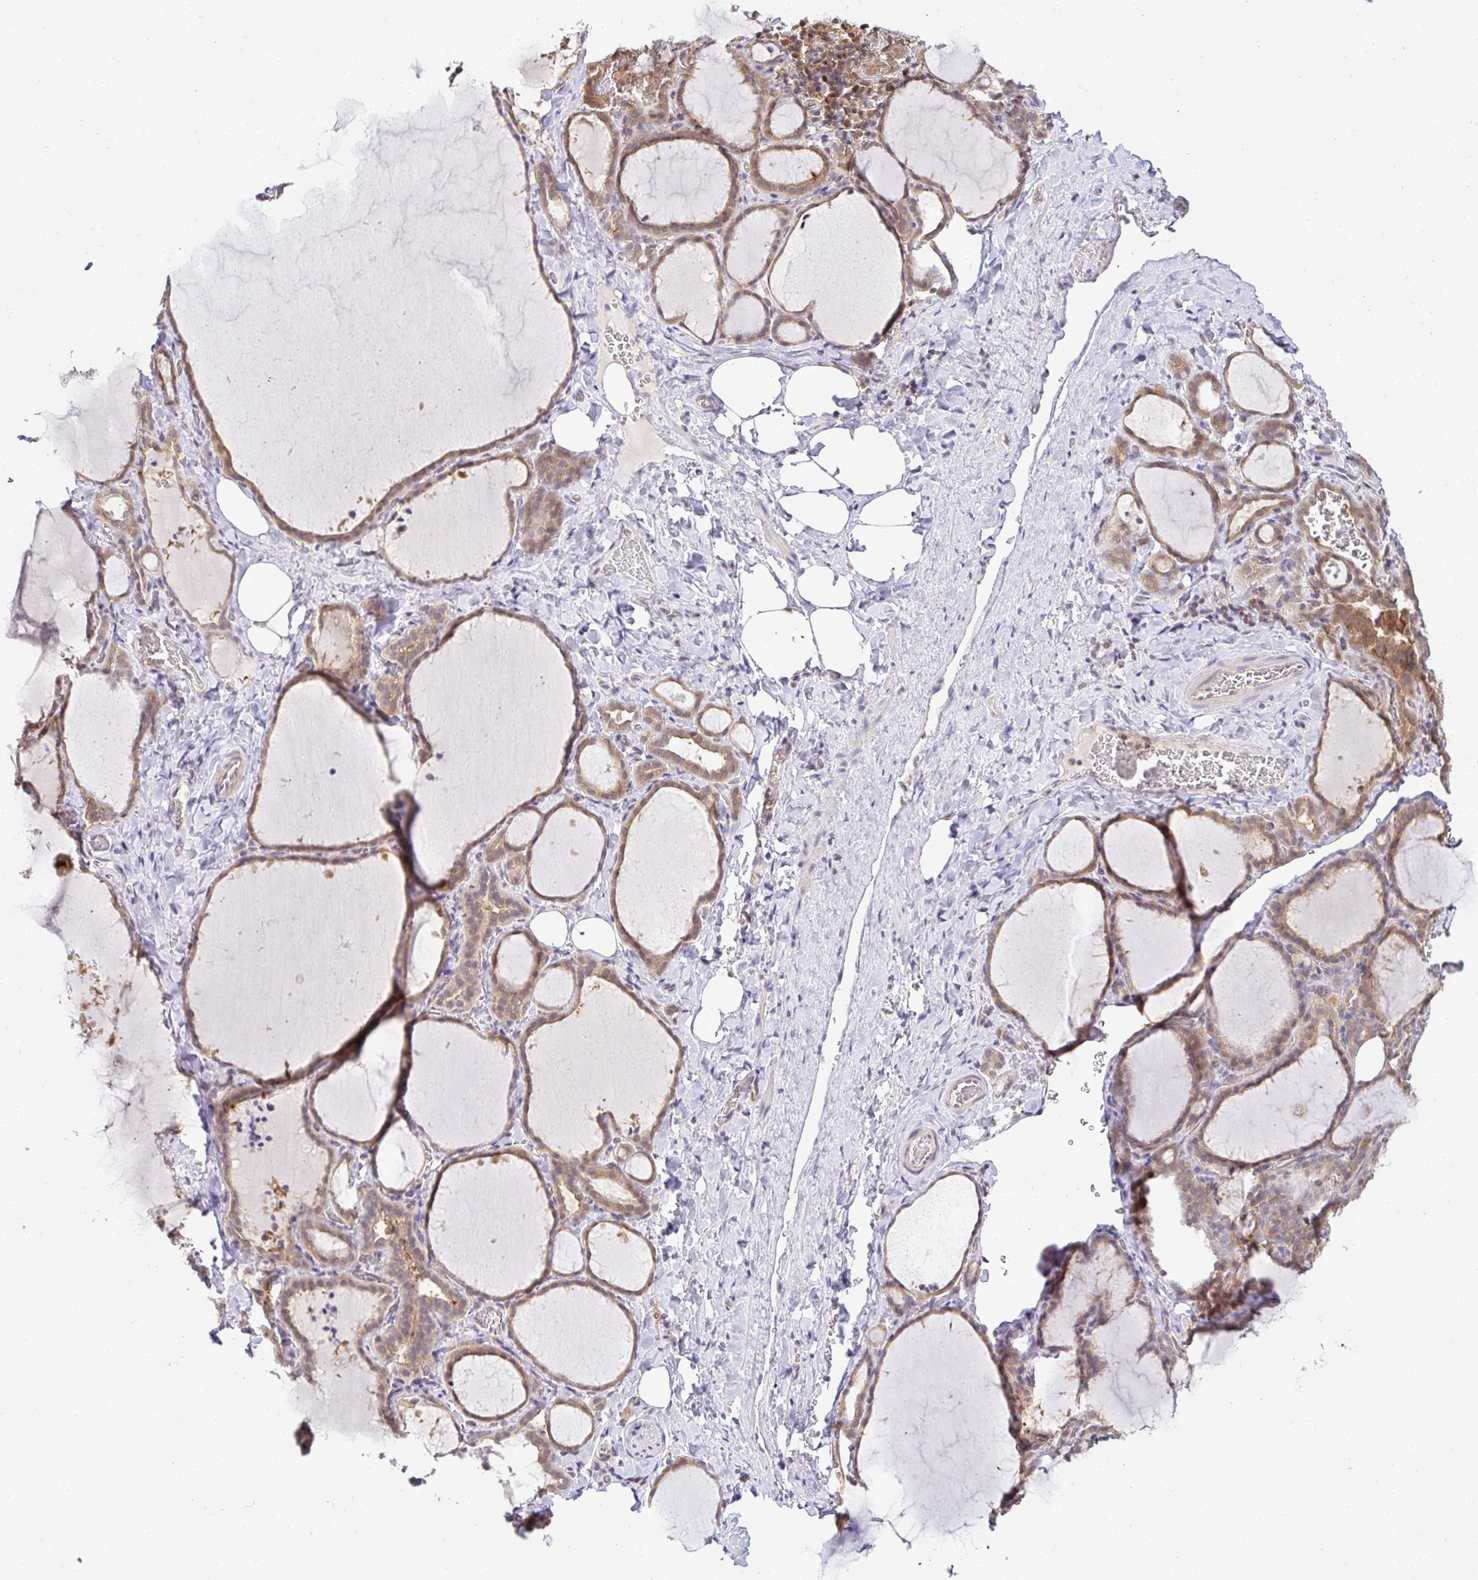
{"staining": {"intensity": "moderate", "quantity": ">75%", "location": "cytoplasmic/membranous,nuclear"}, "tissue": "thyroid gland", "cell_type": "Glandular cells", "image_type": "normal", "snomed": [{"axis": "morphology", "description": "Normal tissue, NOS"}, {"axis": "topography", "description": "Thyroid gland"}], "caption": "Protein positivity by immunohistochemistry reveals moderate cytoplasmic/membranous,nuclear staining in approximately >75% of glandular cells in unremarkable thyroid gland.", "gene": "PSMA4", "patient": {"sex": "female", "age": 22}}